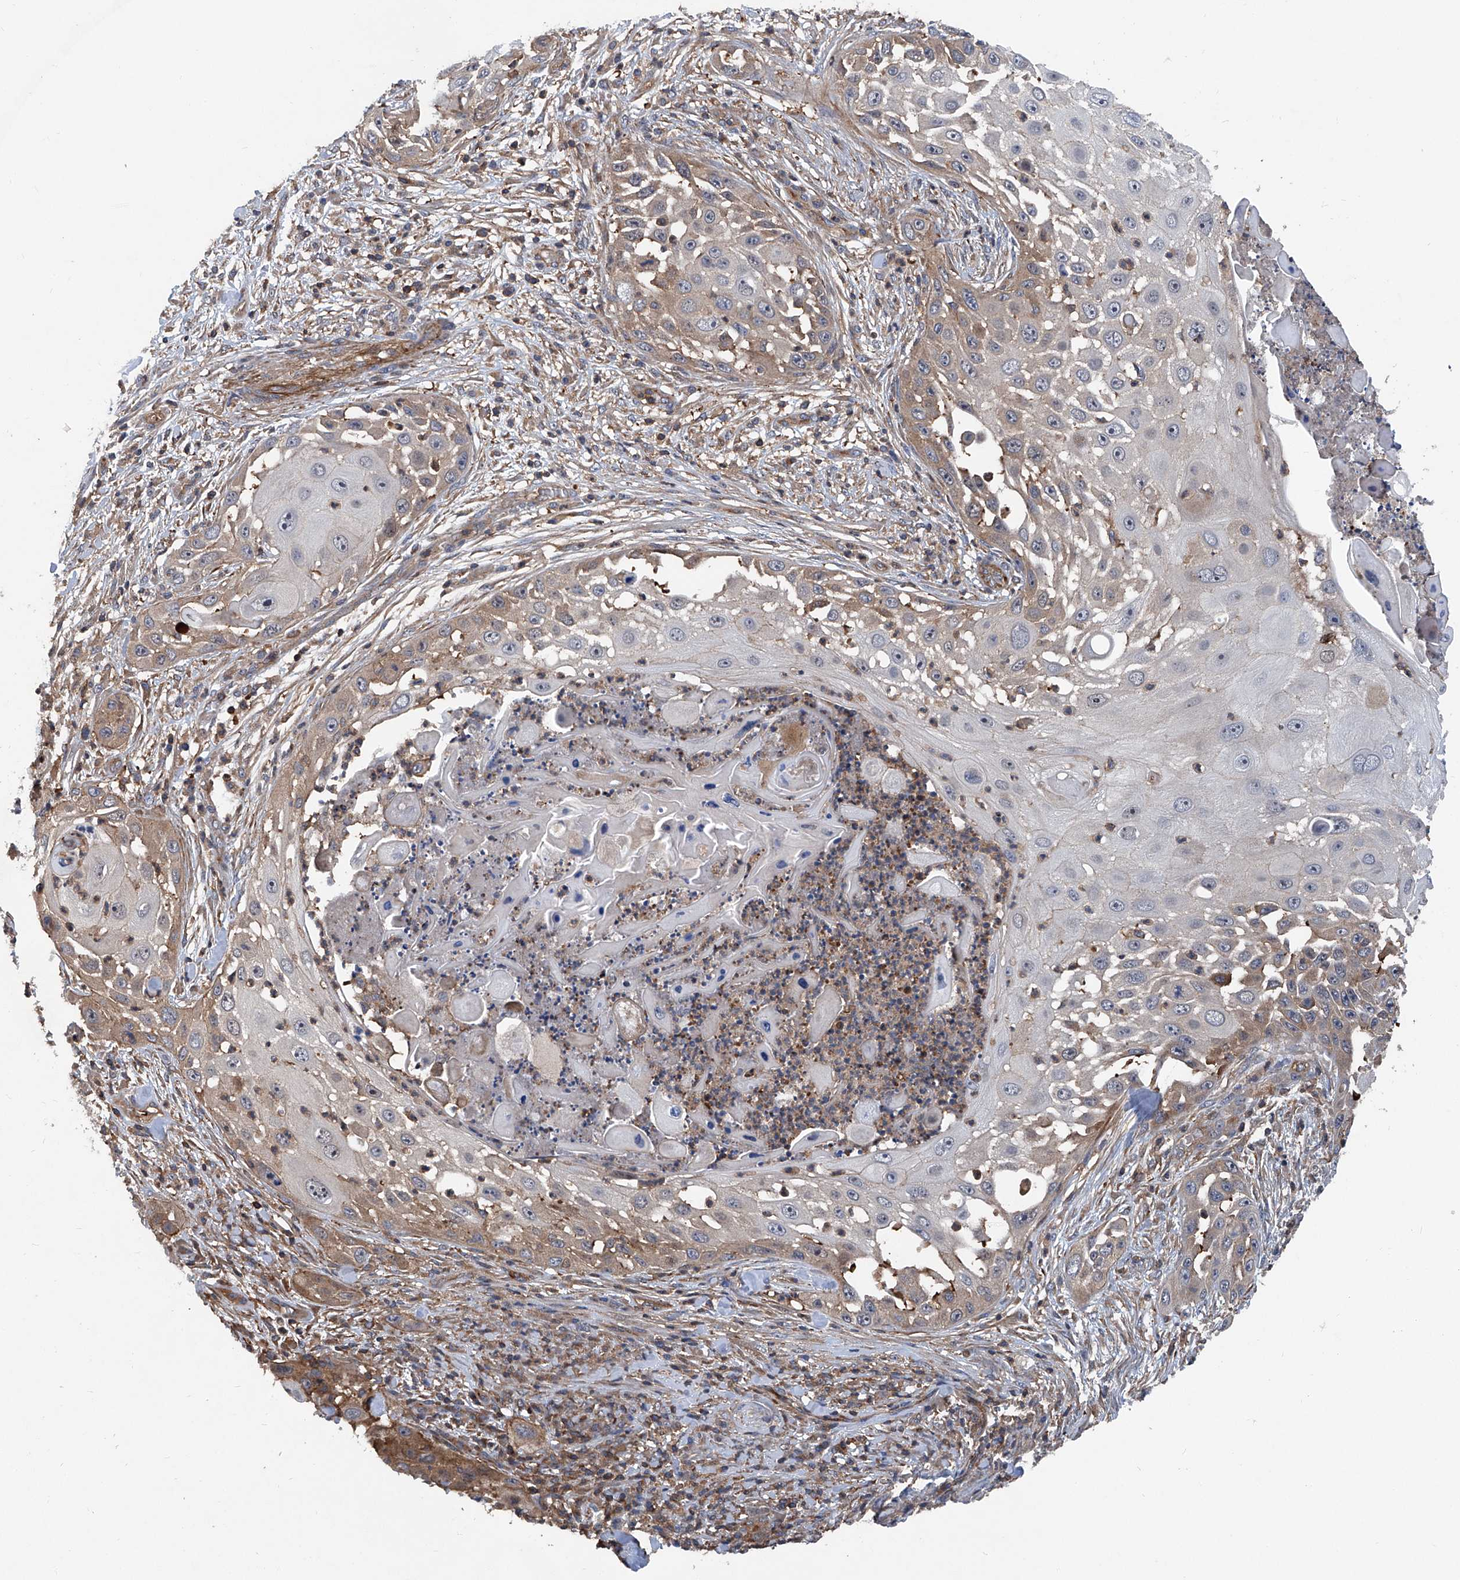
{"staining": {"intensity": "weak", "quantity": "25%-75%", "location": "cytoplasmic/membranous"}, "tissue": "skin cancer", "cell_type": "Tumor cells", "image_type": "cancer", "snomed": [{"axis": "morphology", "description": "Squamous cell carcinoma, NOS"}, {"axis": "topography", "description": "Skin"}], "caption": "High-power microscopy captured an immunohistochemistry image of skin cancer (squamous cell carcinoma), revealing weak cytoplasmic/membranous staining in approximately 25%-75% of tumor cells. (DAB IHC with brightfield microscopy, high magnification).", "gene": "NT5C3A", "patient": {"sex": "female", "age": 44}}